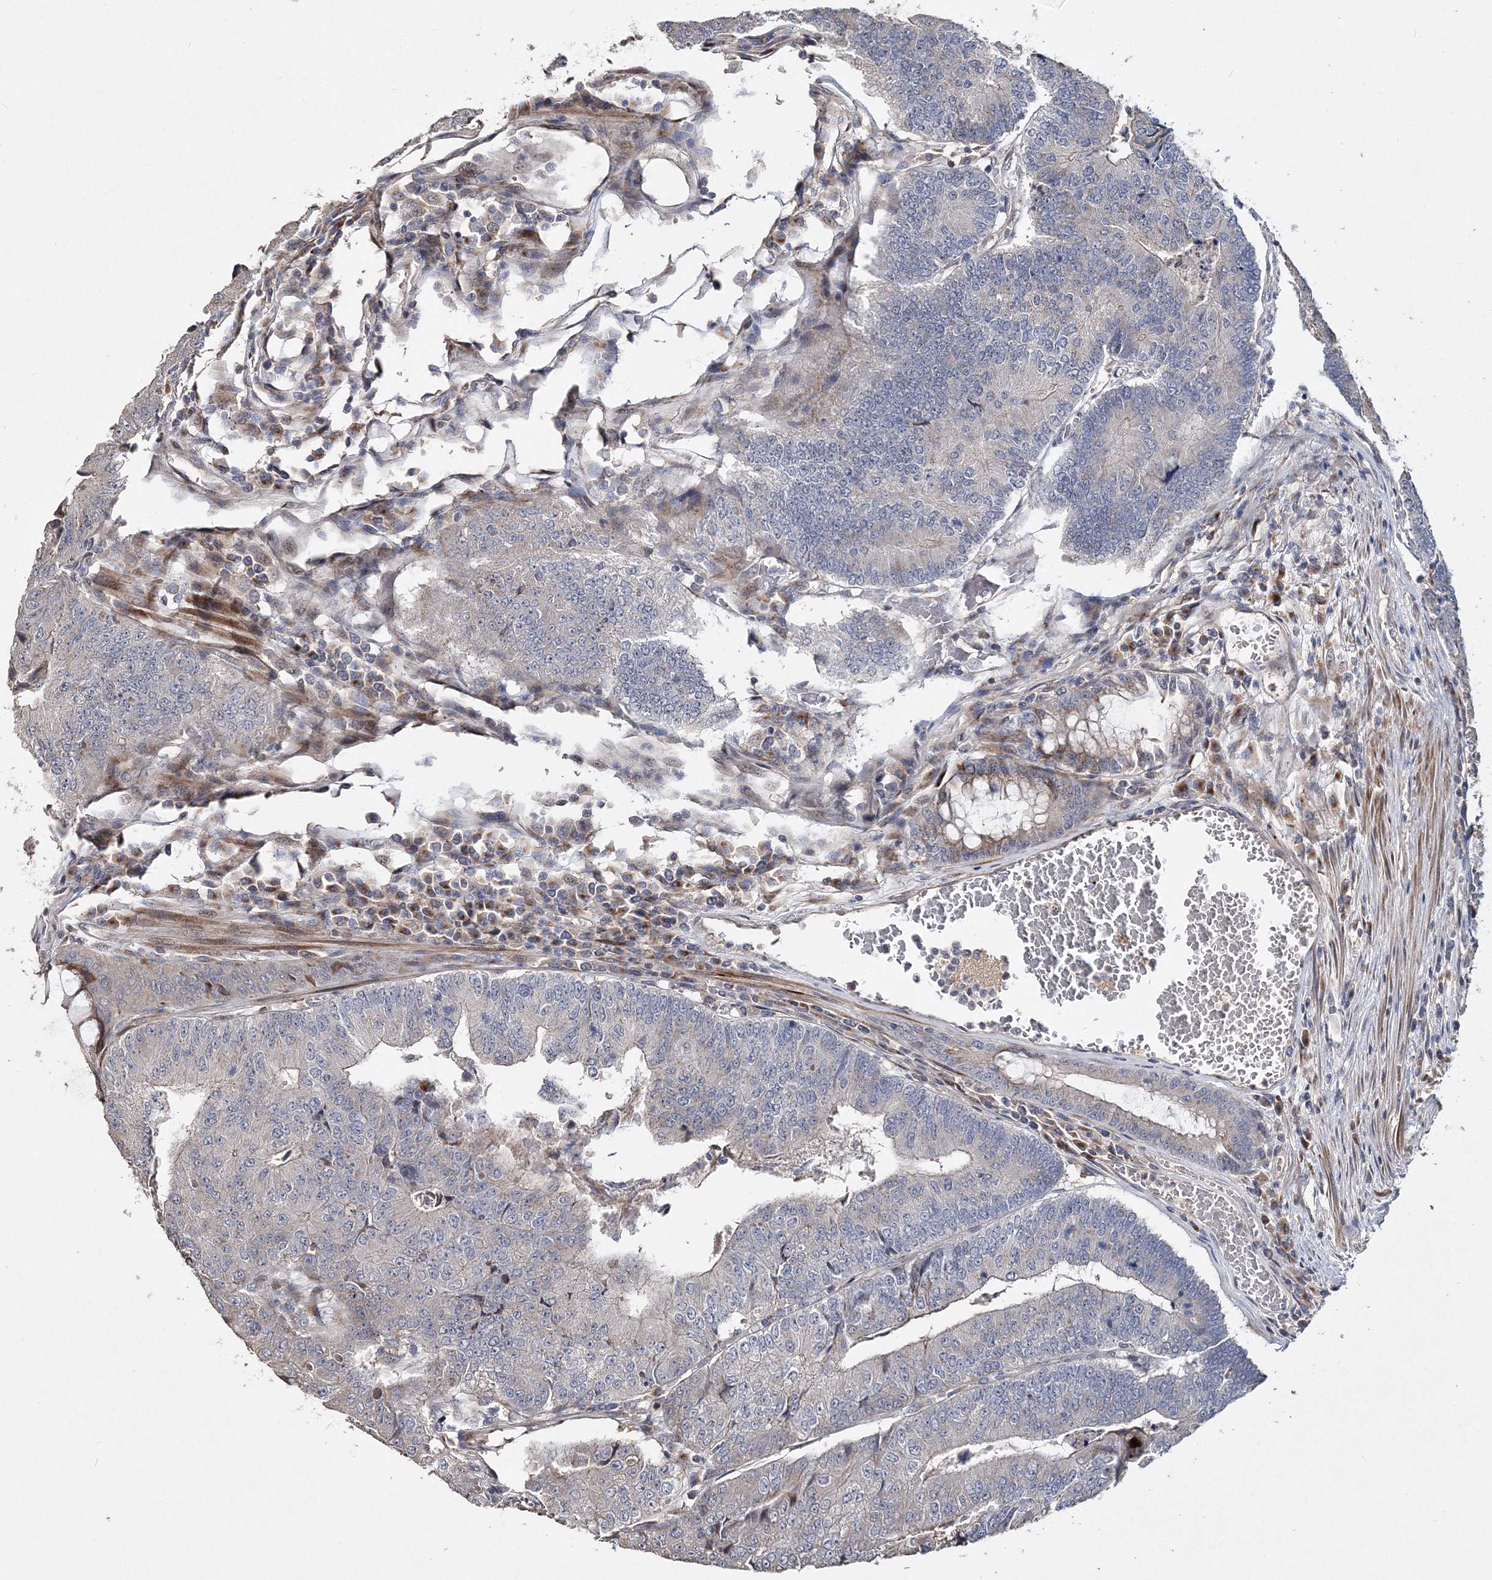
{"staining": {"intensity": "weak", "quantity": "<25%", "location": "cytoplasmic/membranous"}, "tissue": "colorectal cancer", "cell_type": "Tumor cells", "image_type": "cancer", "snomed": [{"axis": "morphology", "description": "Adenocarcinoma, NOS"}, {"axis": "topography", "description": "Colon"}], "caption": "This is a image of IHC staining of colorectal cancer, which shows no positivity in tumor cells. (DAB immunohistochemistry (IHC) with hematoxylin counter stain).", "gene": "GJB5", "patient": {"sex": "female", "age": 67}}